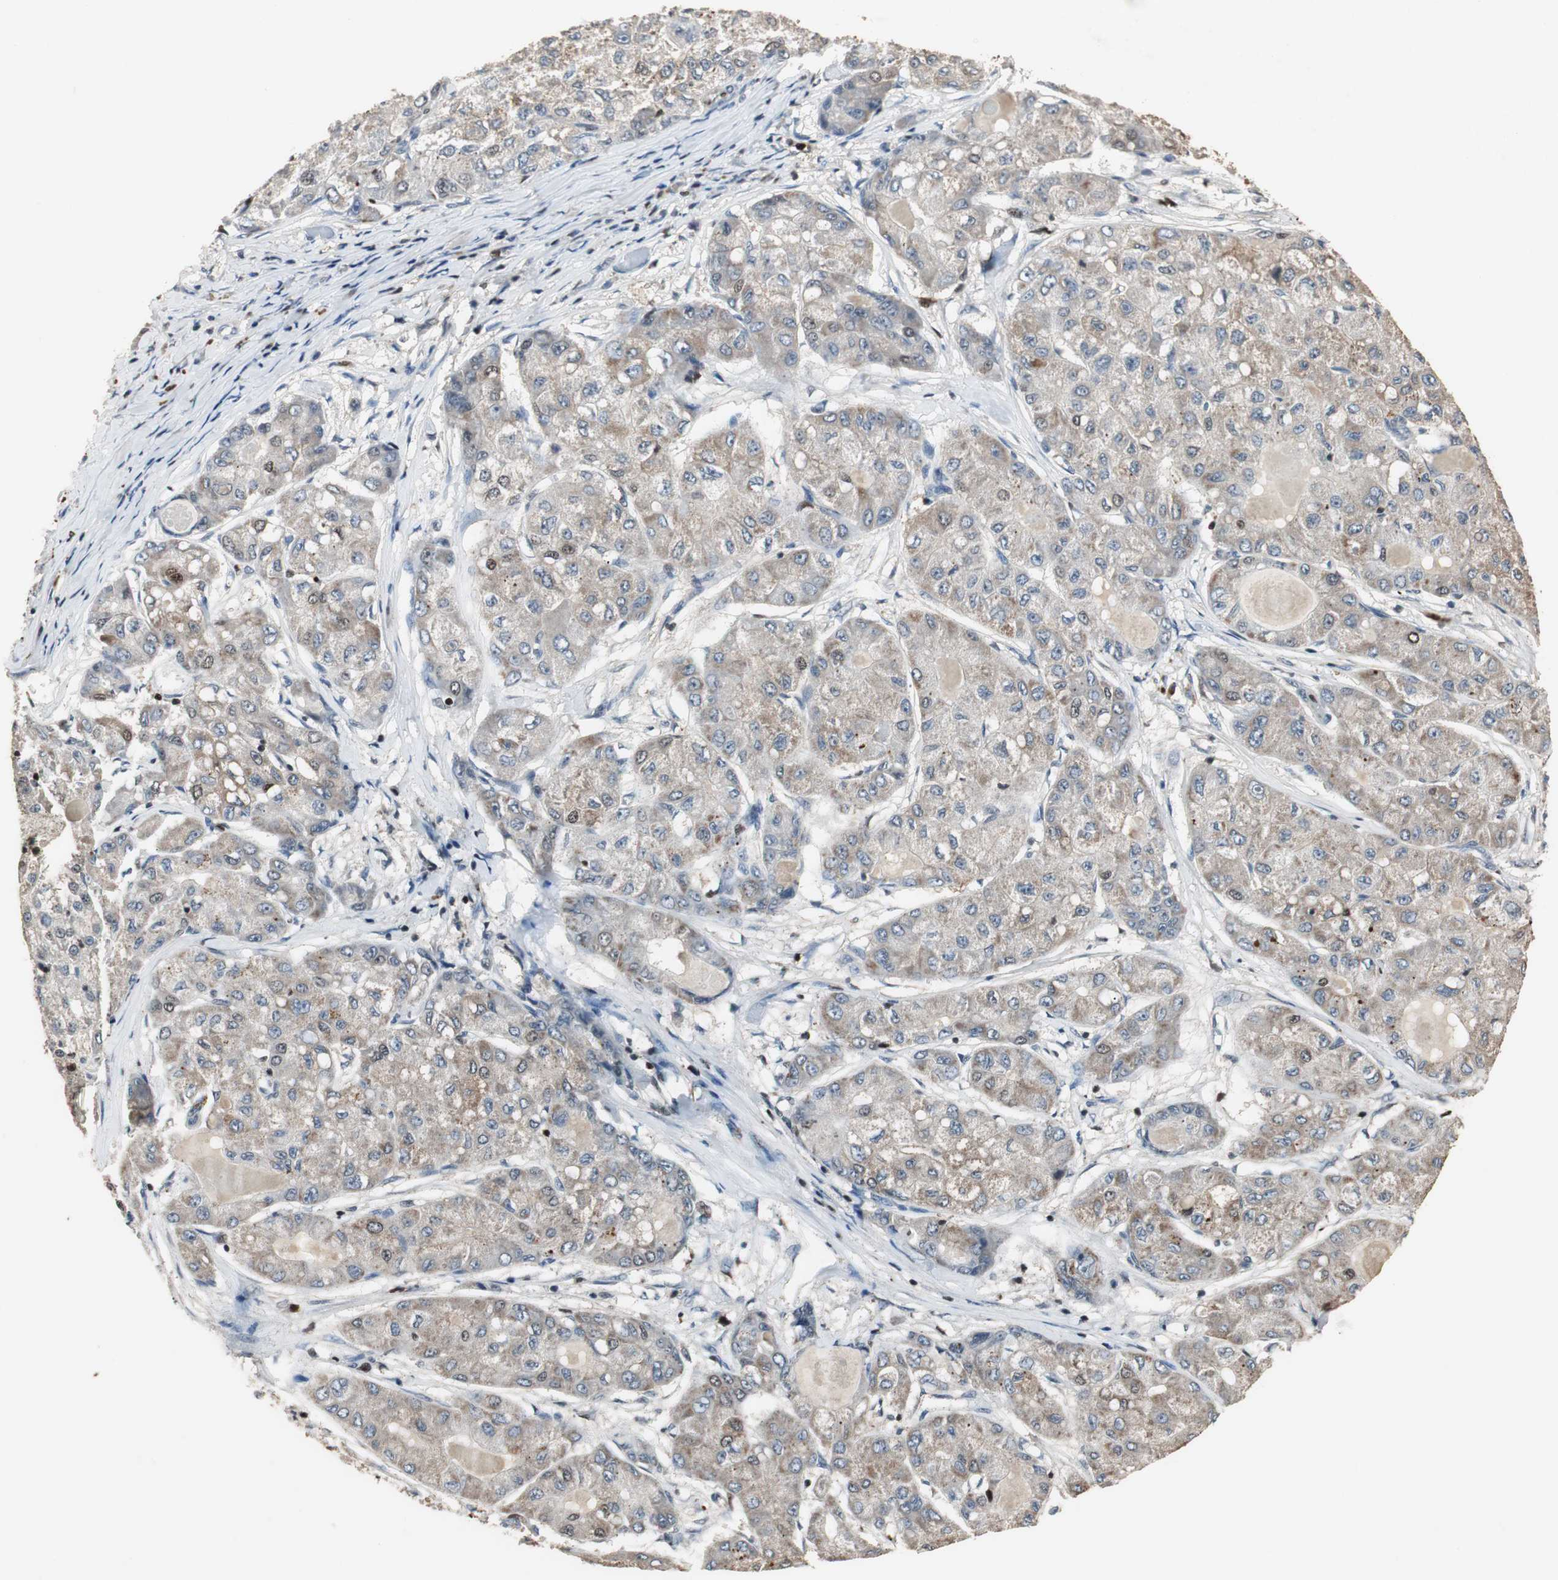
{"staining": {"intensity": "moderate", "quantity": "25%-75%", "location": "cytoplasmic/membranous"}, "tissue": "liver cancer", "cell_type": "Tumor cells", "image_type": "cancer", "snomed": [{"axis": "morphology", "description": "Carcinoma, Hepatocellular, NOS"}, {"axis": "topography", "description": "Liver"}], "caption": "A medium amount of moderate cytoplasmic/membranous staining is present in about 25%-75% of tumor cells in hepatocellular carcinoma (liver) tissue. (IHC, brightfield microscopy, high magnification).", "gene": "FEN1", "patient": {"sex": "male", "age": 80}}